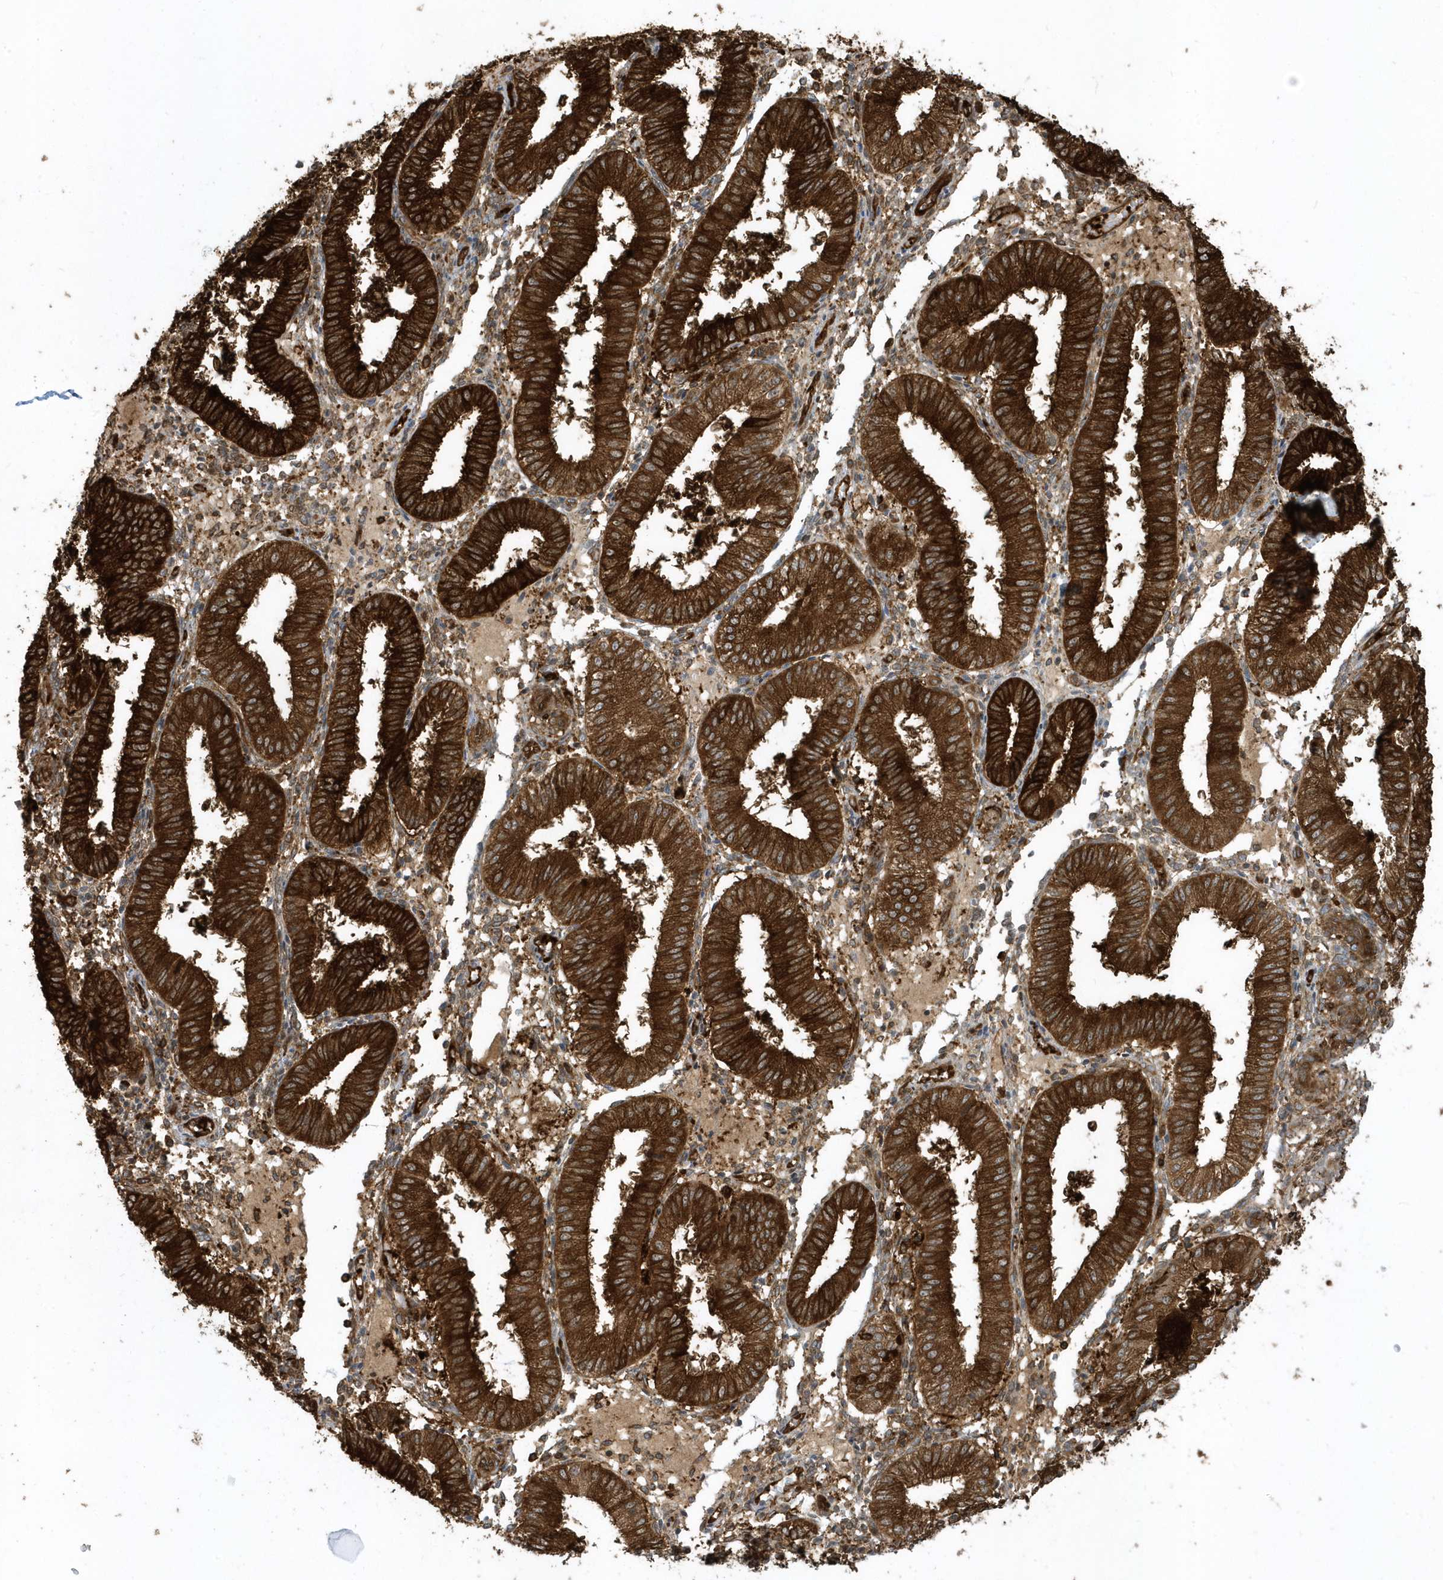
{"staining": {"intensity": "moderate", "quantity": ">75%", "location": "cytoplasmic/membranous"}, "tissue": "endometrium", "cell_type": "Cells in endometrial stroma", "image_type": "normal", "snomed": [{"axis": "morphology", "description": "Normal tissue, NOS"}, {"axis": "topography", "description": "Endometrium"}], "caption": "Immunohistochemistry micrograph of benign endometrium: endometrium stained using immunohistochemistry displays medium levels of moderate protein expression localized specifically in the cytoplasmic/membranous of cells in endometrial stroma, appearing as a cytoplasmic/membranous brown color.", "gene": "CLCN6", "patient": {"sex": "female", "age": 39}}